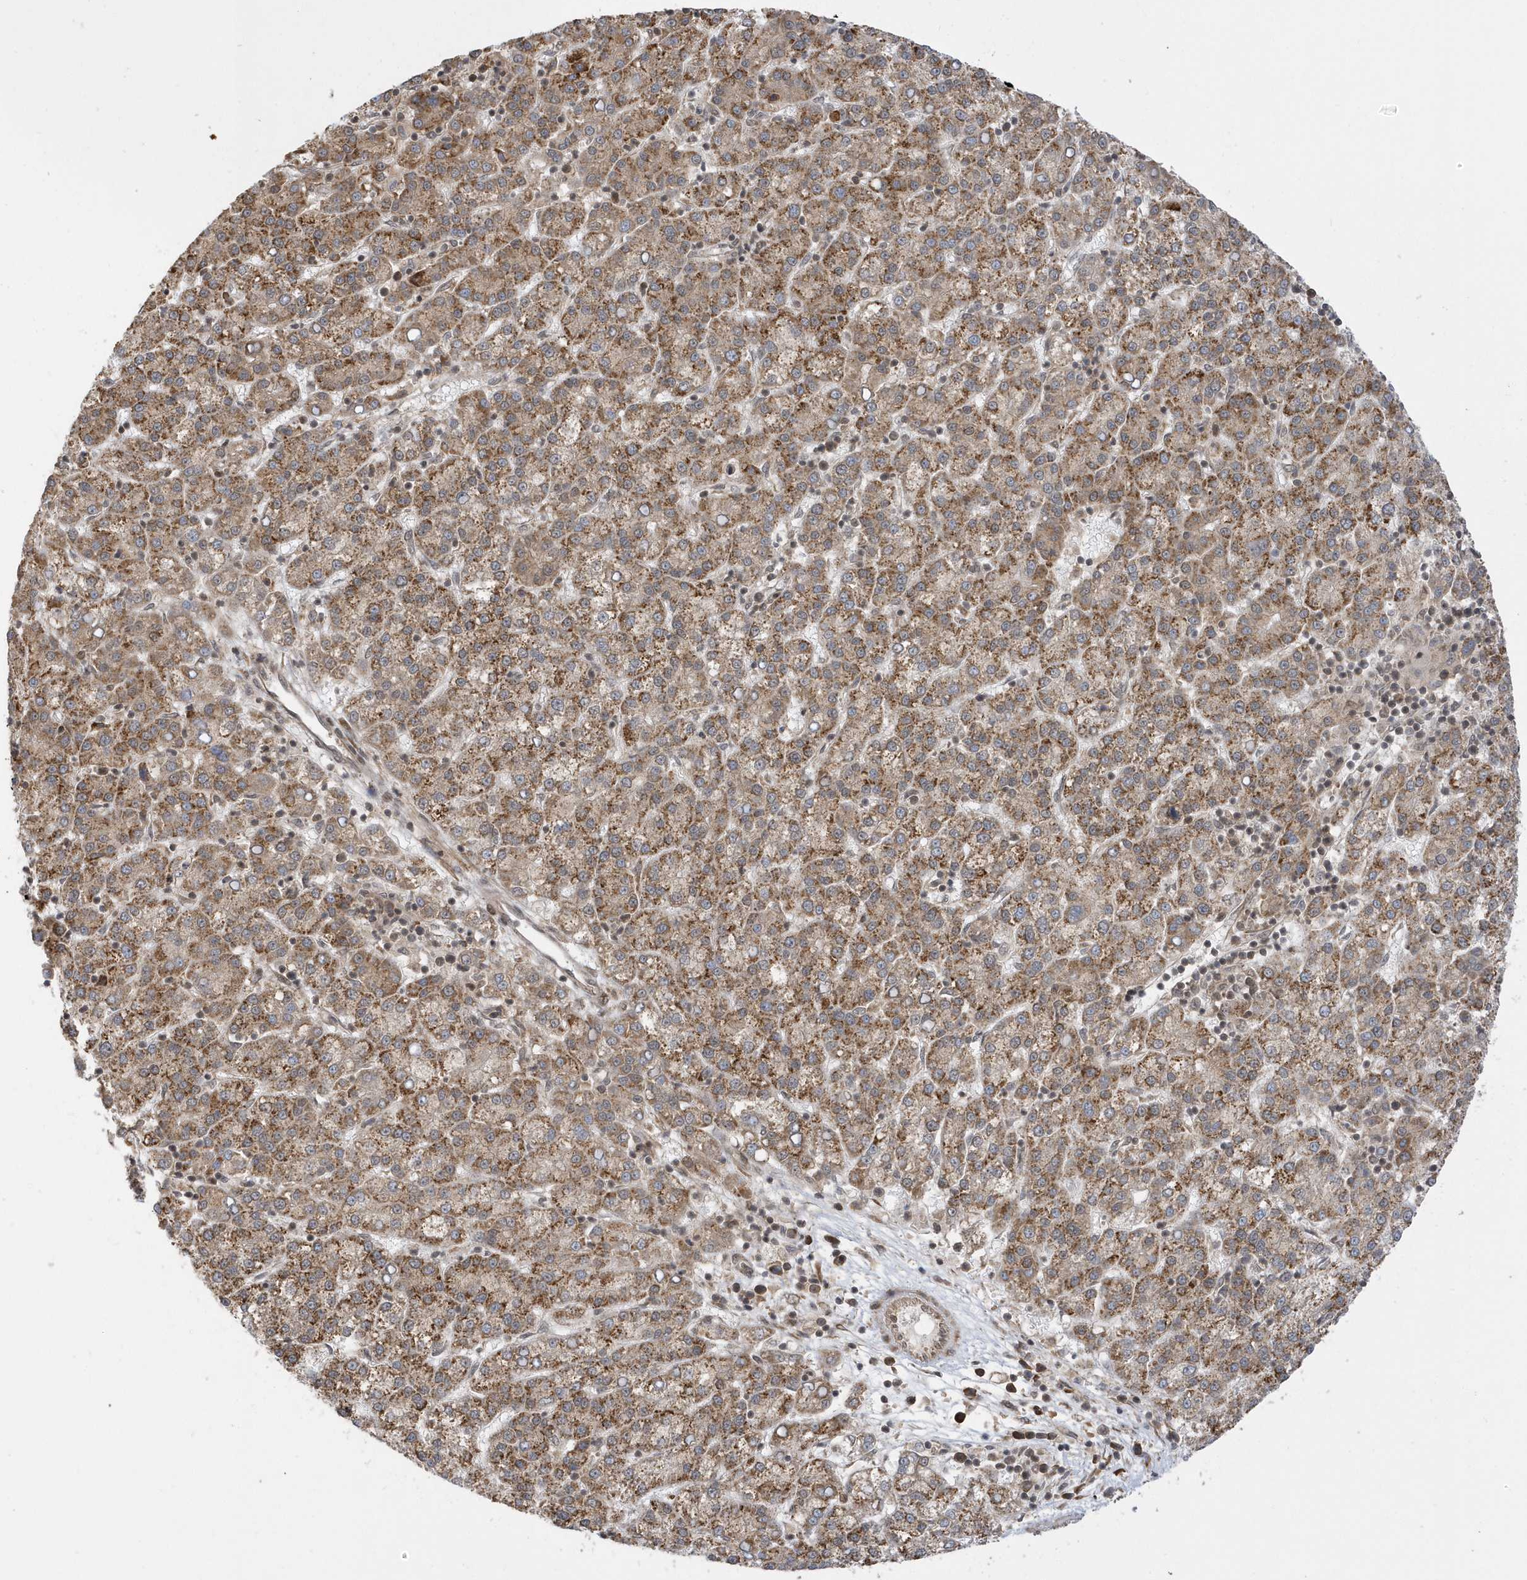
{"staining": {"intensity": "moderate", "quantity": ">75%", "location": "cytoplasmic/membranous"}, "tissue": "liver cancer", "cell_type": "Tumor cells", "image_type": "cancer", "snomed": [{"axis": "morphology", "description": "Carcinoma, Hepatocellular, NOS"}, {"axis": "topography", "description": "Liver"}], "caption": "The micrograph reveals a brown stain indicating the presence of a protein in the cytoplasmic/membranous of tumor cells in liver cancer (hepatocellular carcinoma).", "gene": "METTL21A", "patient": {"sex": "female", "age": 58}}